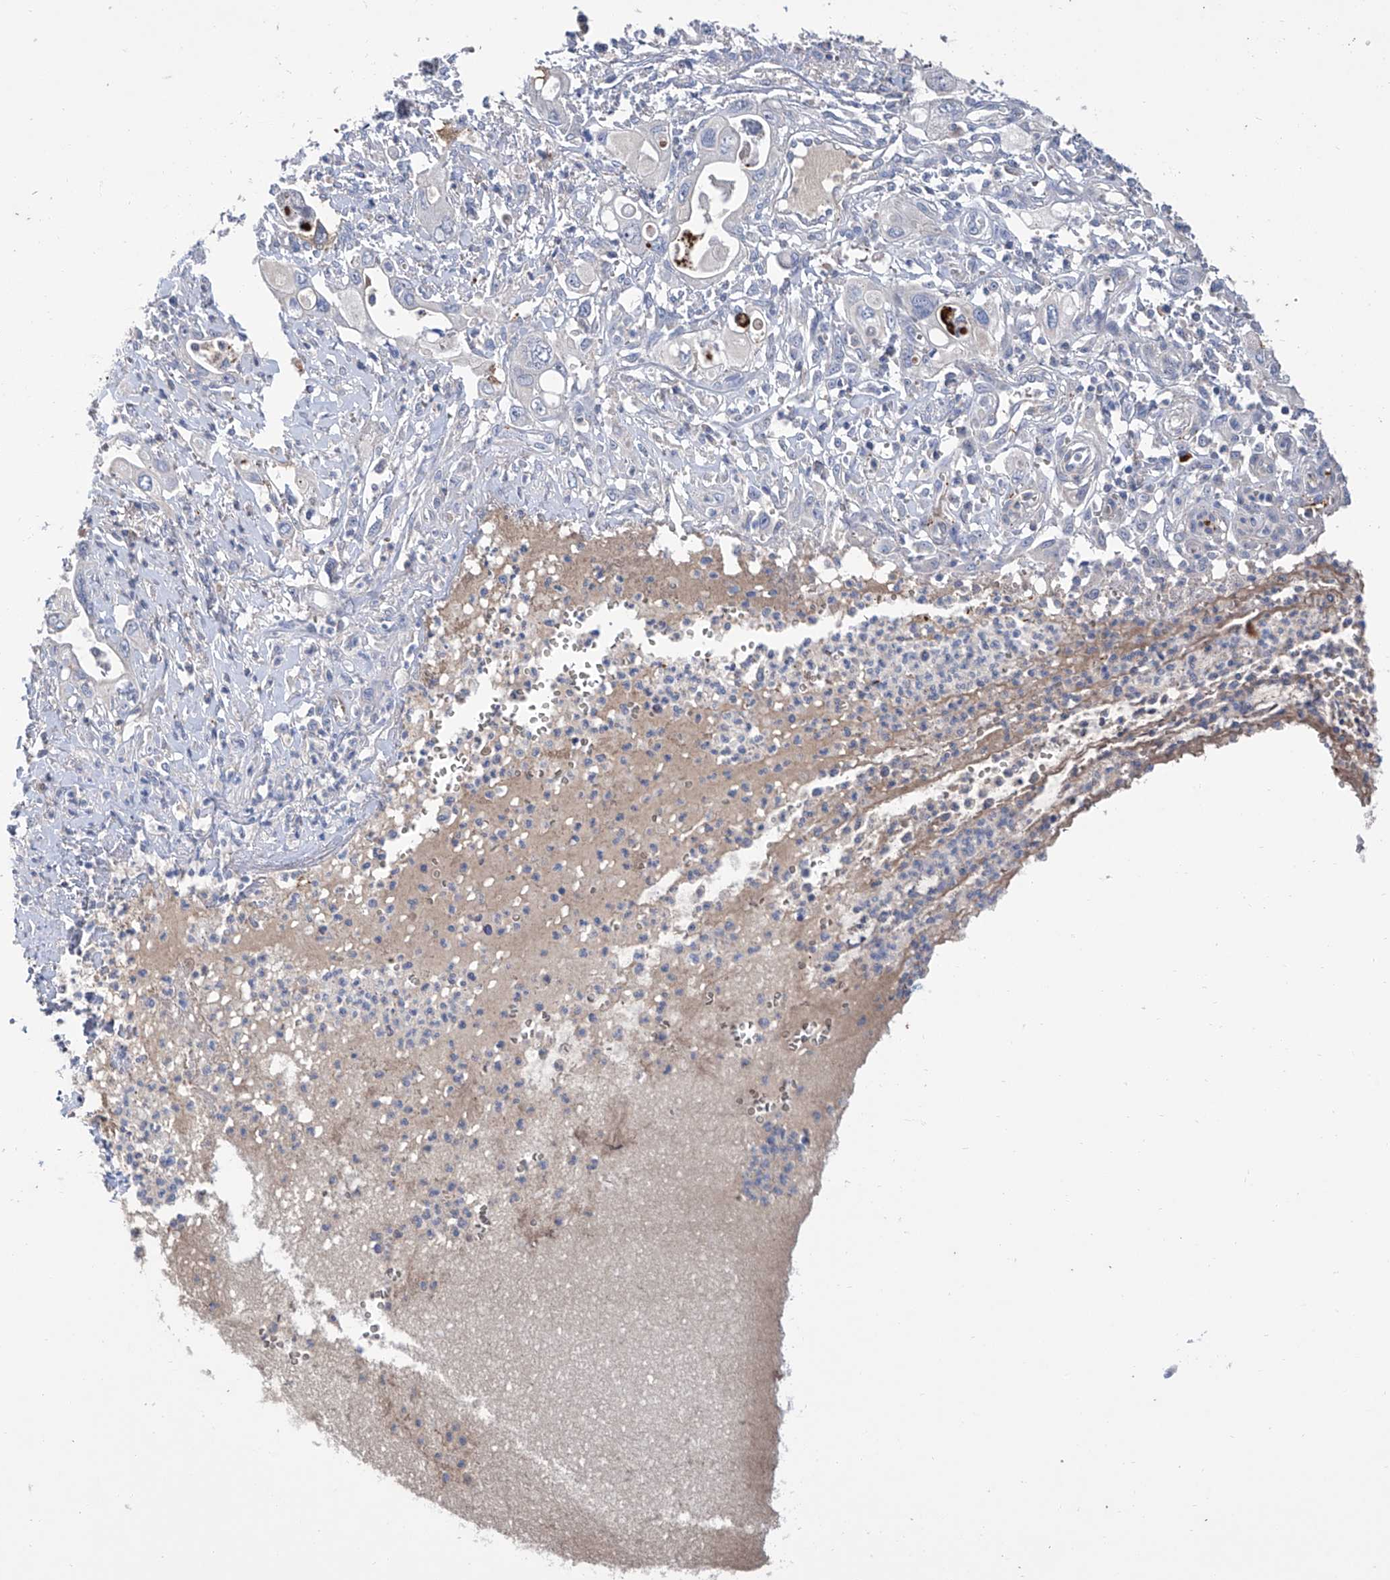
{"staining": {"intensity": "negative", "quantity": "none", "location": "none"}, "tissue": "pancreatic cancer", "cell_type": "Tumor cells", "image_type": "cancer", "snomed": [{"axis": "morphology", "description": "Adenocarcinoma, NOS"}, {"axis": "topography", "description": "Pancreas"}], "caption": "Immunohistochemistry micrograph of neoplastic tissue: pancreatic cancer (adenocarcinoma) stained with DAB (3,3'-diaminobenzidine) reveals no significant protein positivity in tumor cells. (Brightfield microscopy of DAB (3,3'-diaminobenzidine) immunohistochemistry (IHC) at high magnification).", "gene": "GPT", "patient": {"sex": "male", "age": 68}}